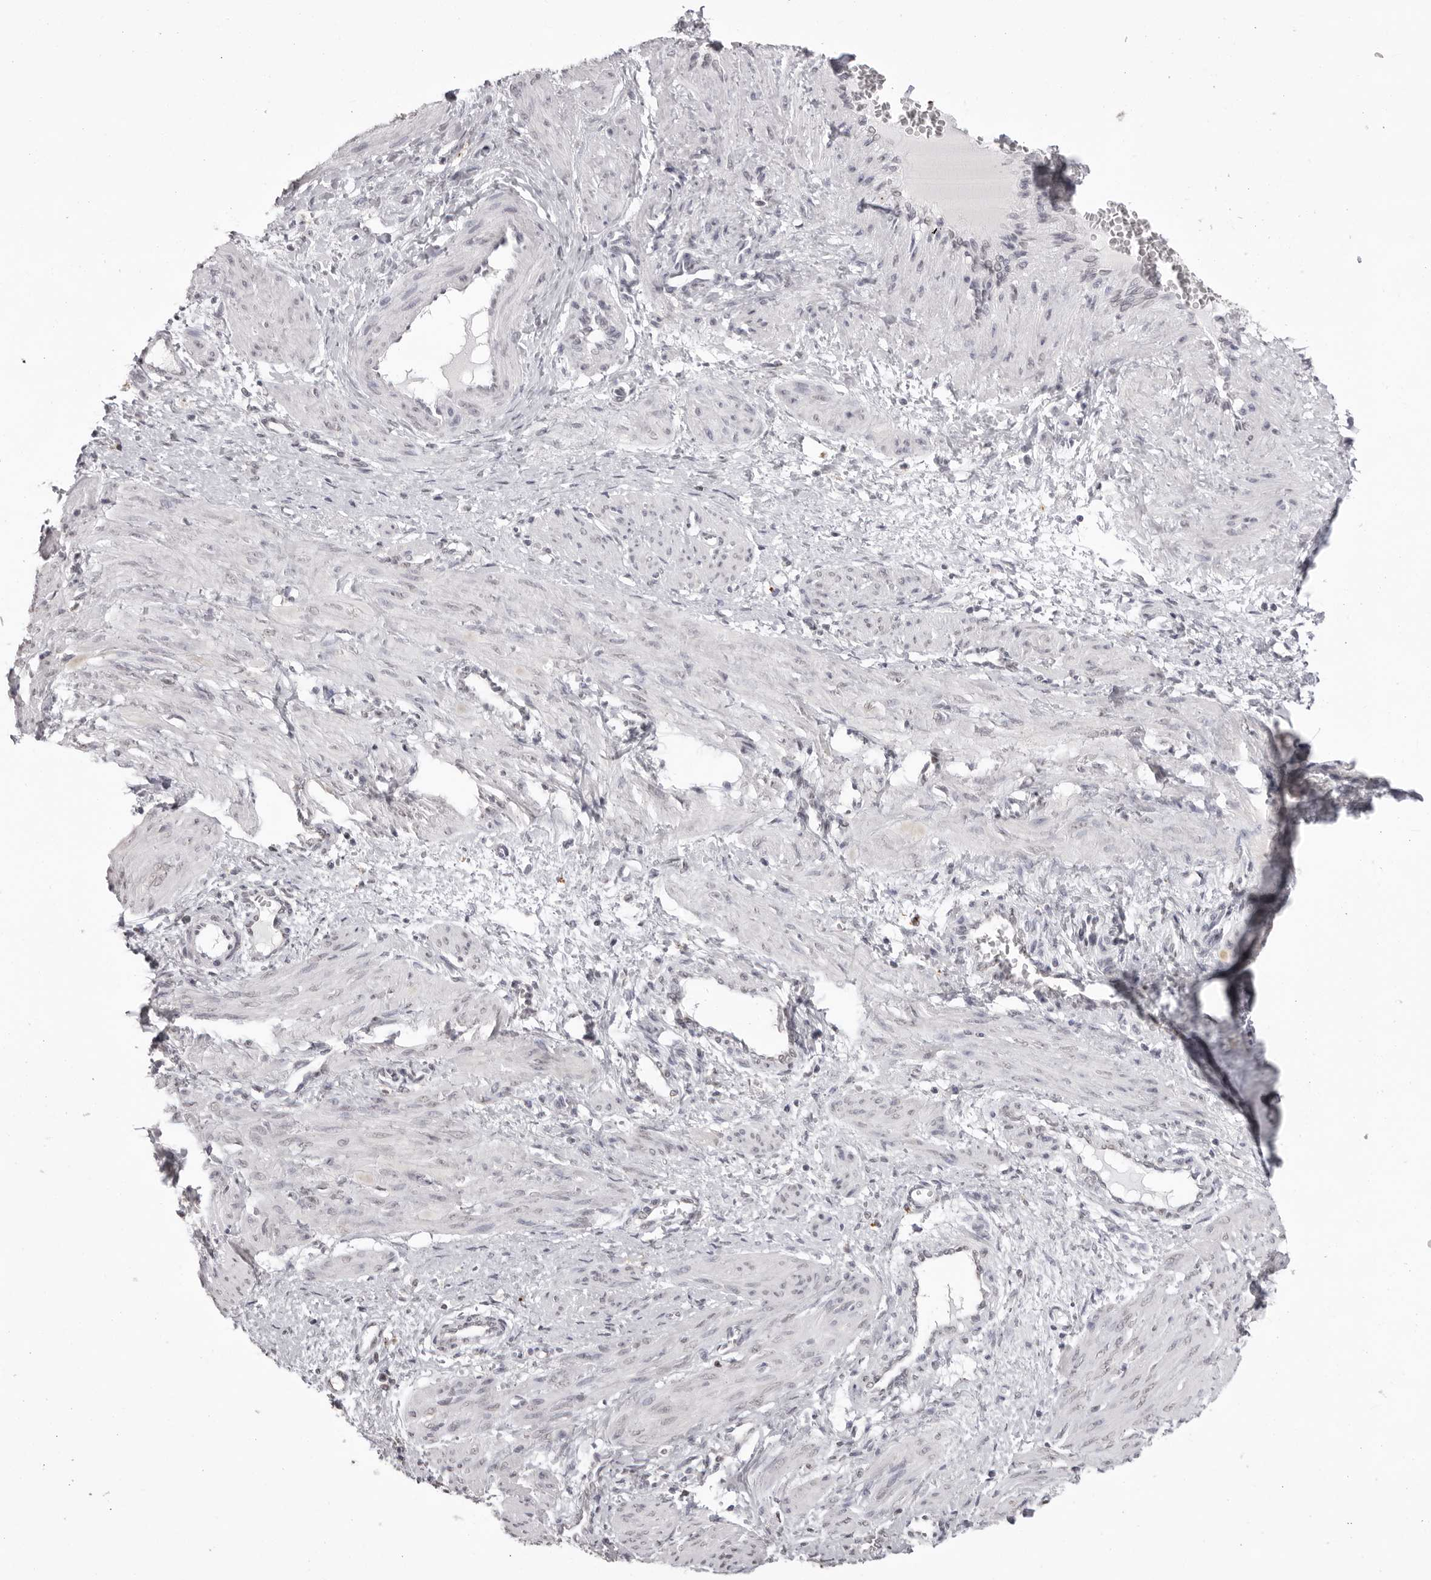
{"staining": {"intensity": "negative", "quantity": "none", "location": "none"}, "tissue": "smooth muscle", "cell_type": "Smooth muscle cells", "image_type": "normal", "snomed": [{"axis": "morphology", "description": "Normal tissue, NOS"}, {"axis": "topography", "description": "Endometrium"}], "caption": "The image reveals no staining of smooth muscle cells in normal smooth muscle. (Brightfield microscopy of DAB IHC at high magnification).", "gene": "NTM", "patient": {"sex": "female", "age": 33}}